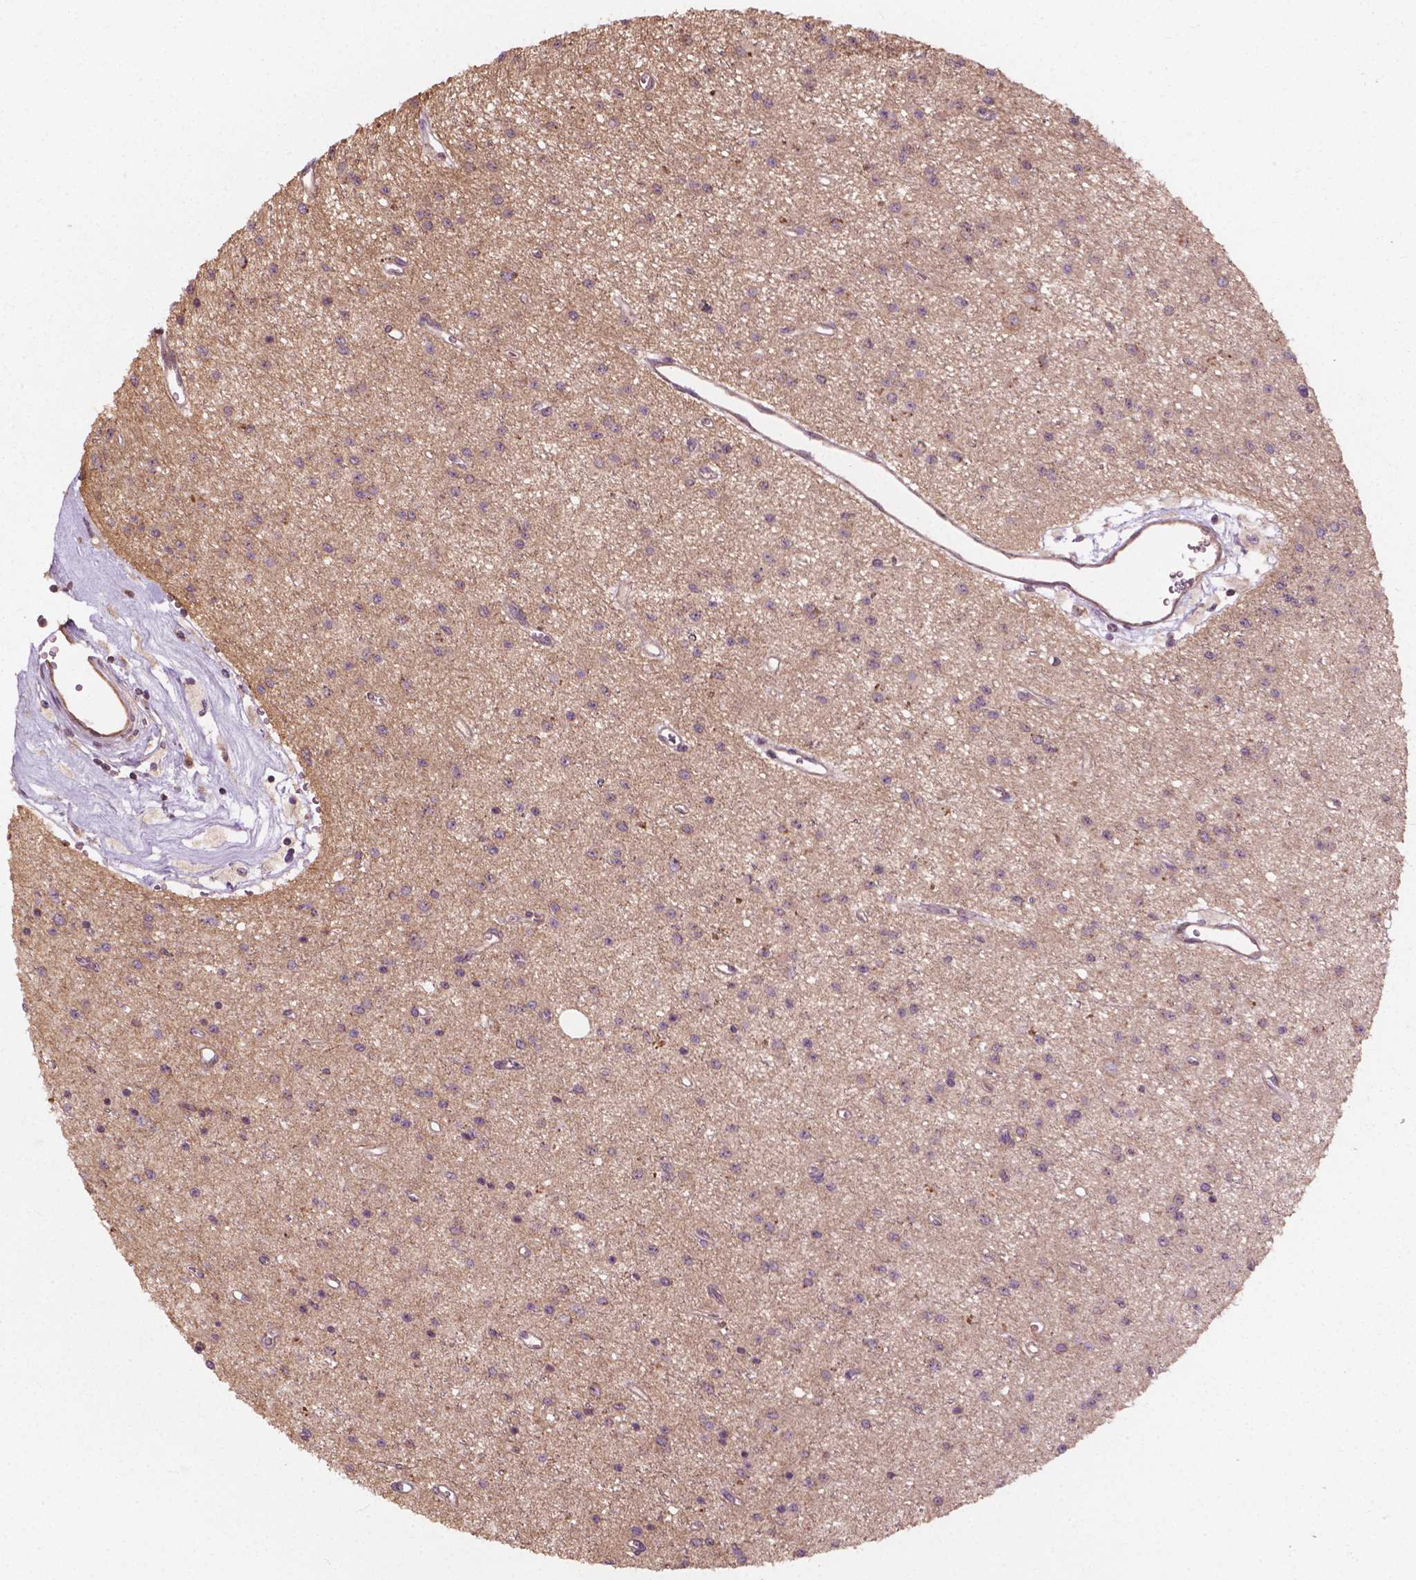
{"staining": {"intensity": "negative", "quantity": "none", "location": "none"}, "tissue": "glioma", "cell_type": "Tumor cells", "image_type": "cancer", "snomed": [{"axis": "morphology", "description": "Glioma, malignant, Low grade"}, {"axis": "topography", "description": "Brain"}], "caption": "The photomicrograph shows no significant positivity in tumor cells of malignant glioma (low-grade). Nuclei are stained in blue.", "gene": "CDC42BPA", "patient": {"sex": "female", "age": 45}}